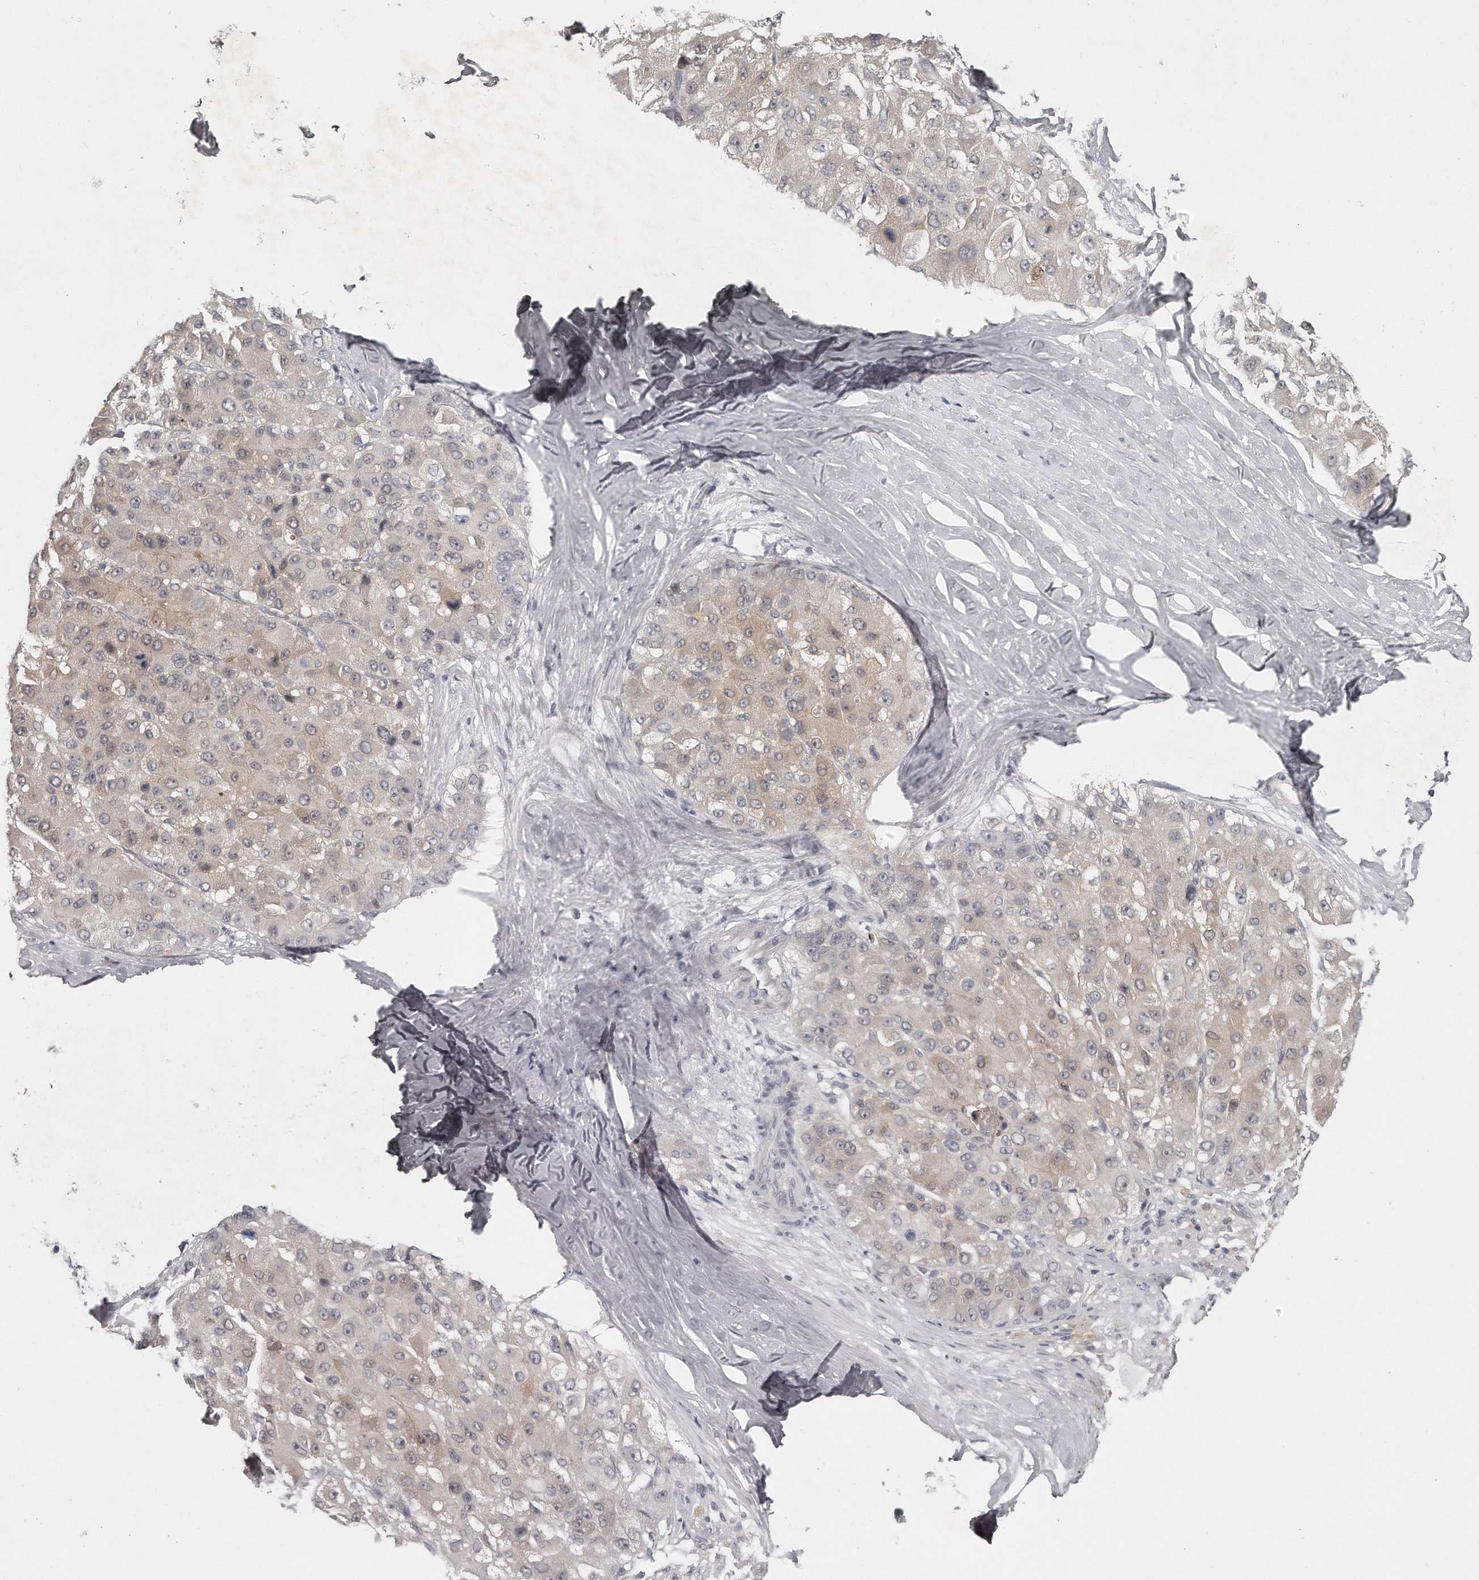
{"staining": {"intensity": "weak", "quantity": "25%-75%", "location": "cytoplasmic/membranous"}, "tissue": "liver cancer", "cell_type": "Tumor cells", "image_type": "cancer", "snomed": [{"axis": "morphology", "description": "Carcinoma, Hepatocellular, NOS"}, {"axis": "topography", "description": "Liver"}], "caption": "DAB (3,3'-diaminobenzidine) immunohistochemical staining of human liver cancer (hepatocellular carcinoma) exhibits weak cytoplasmic/membranous protein expression in approximately 25%-75% of tumor cells.", "gene": "GGCT", "patient": {"sex": "male", "age": 80}}